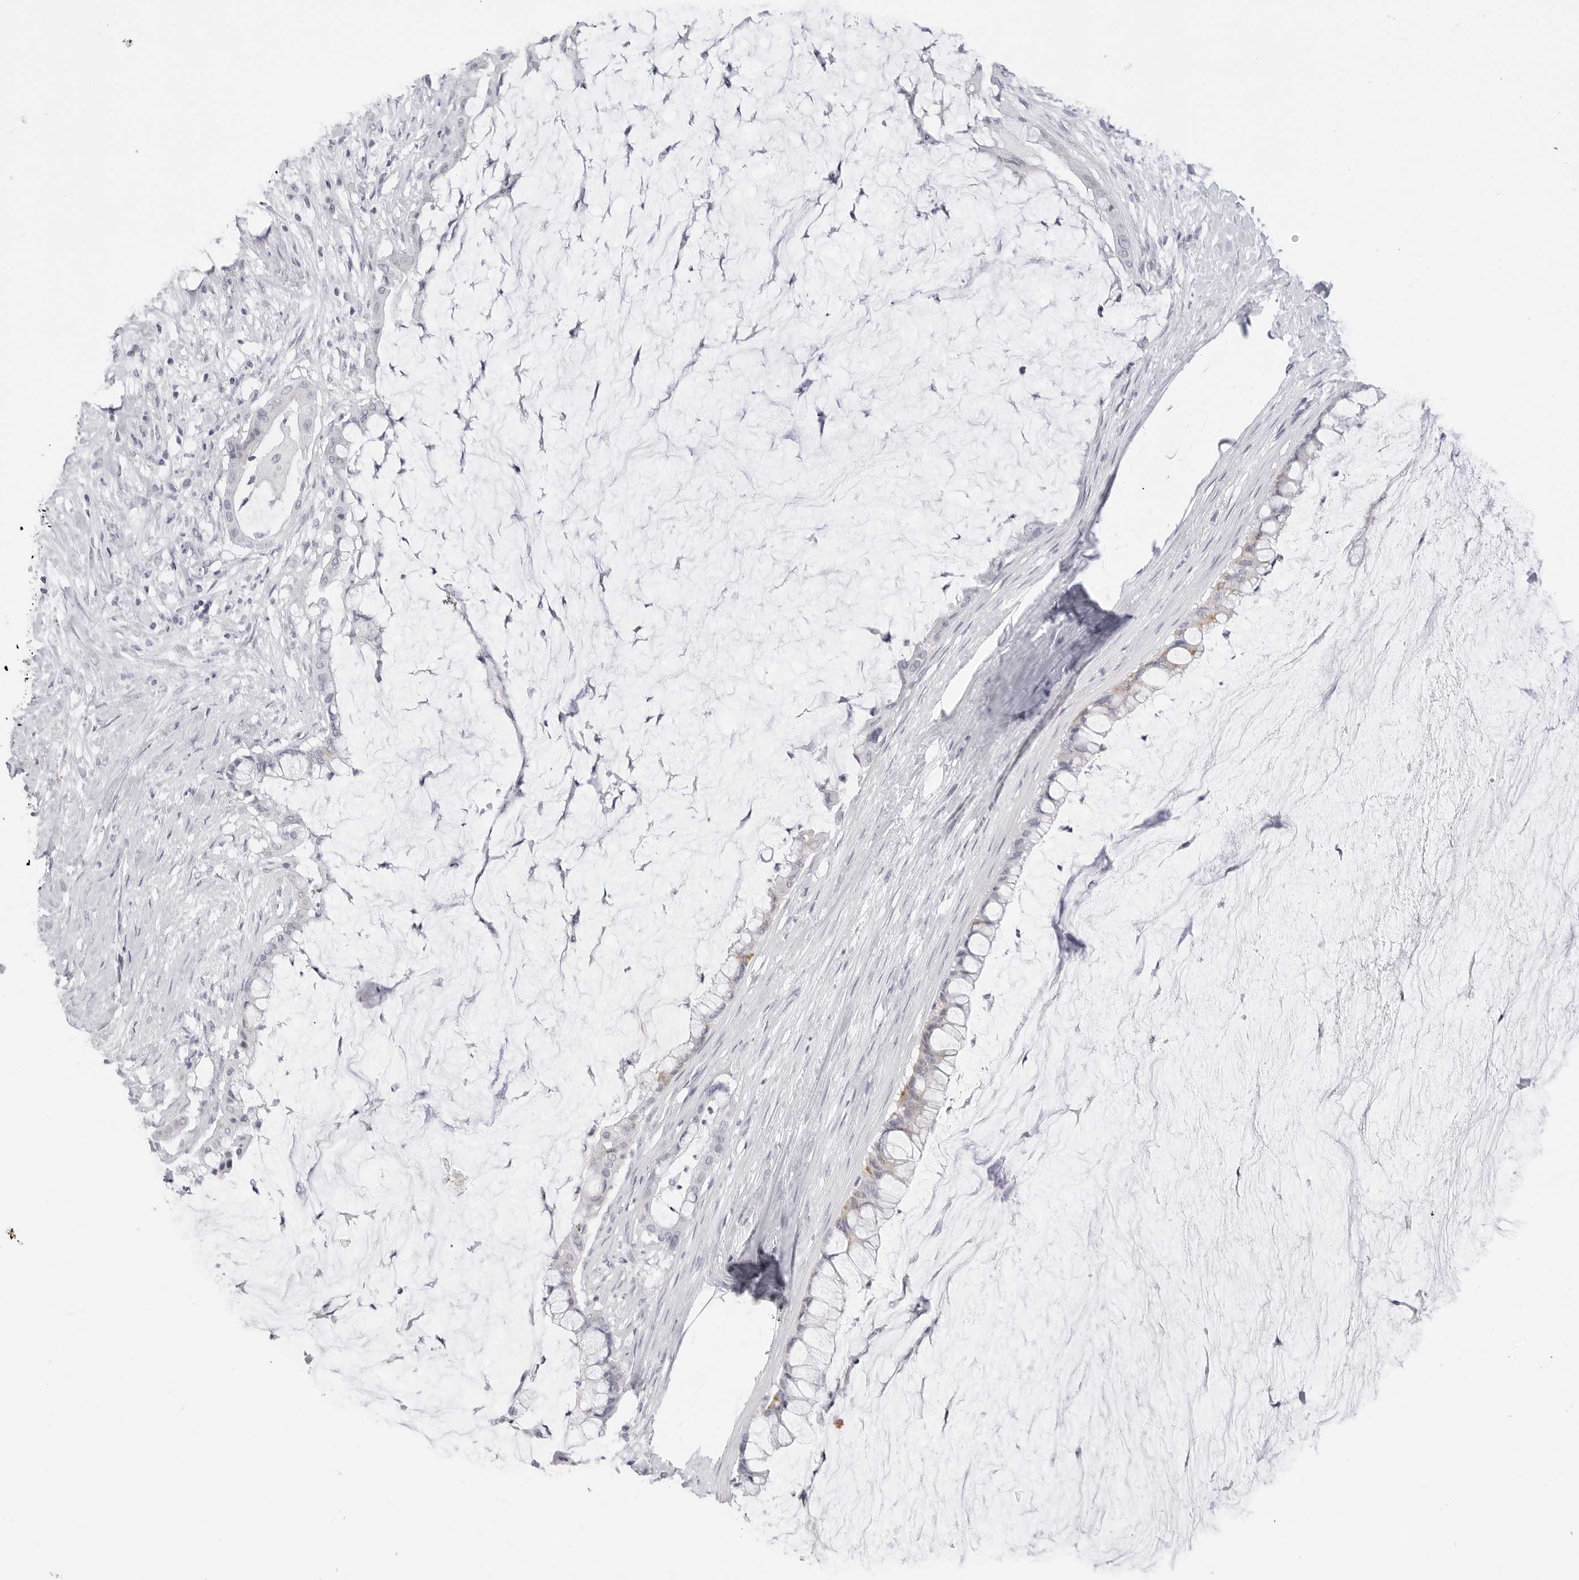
{"staining": {"intensity": "negative", "quantity": "none", "location": "none"}, "tissue": "pancreatic cancer", "cell_type": "Tumor cells", "image_type": "cancer", "snomed": [{"axis": "morphology", "description": "Adenocarcinoma, NOS"}, {"axis": "topography", "description": "Pancreas"}], "caption": "Micrograph shows no significant protein expression in tumor cells of pancreatic adenocarcinoma.", "gene": "HMGCS2", "patient": {"sex": "male", "age": 41}}